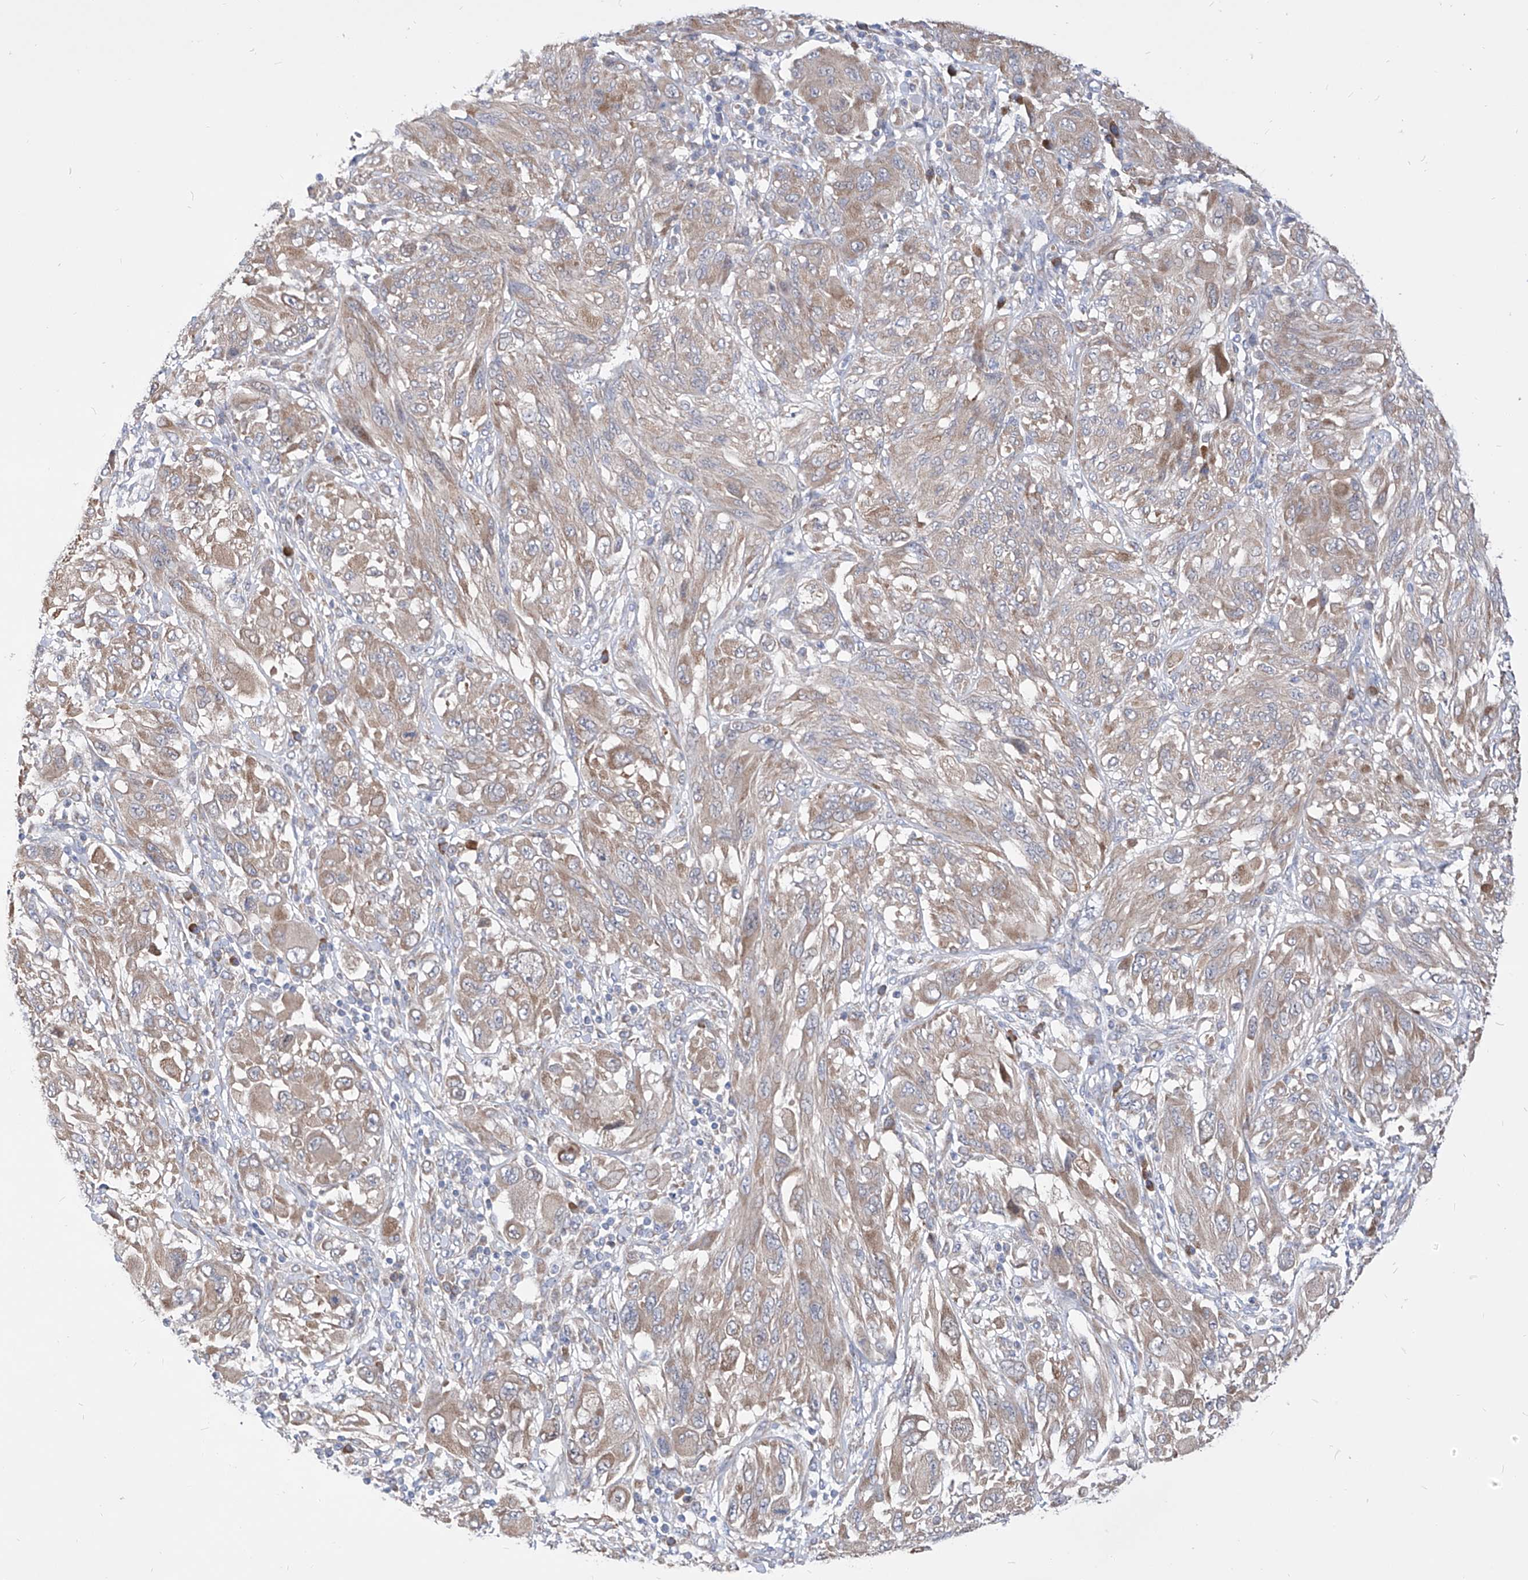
{"staining": {"intensity": "weak", "quantity": ">75%", "location": "cytoplasmic/membranous"}, "tissue": "melanoma", "cell_type": "Tumor cells", "image_type": "cancer", "snomed": [{"axis": "morphology", "description": "Malignant melanoma, NOS"}, {"axis": "topography", "description": "Skin"}], "caption": "Brown immunohistochemical staining in melanoma displays weak cytoplasmic/membranous expression in approximately >75% of tumor cells.", "gene": "UFL1", "patient": {"sex": "female", "age": 91}}